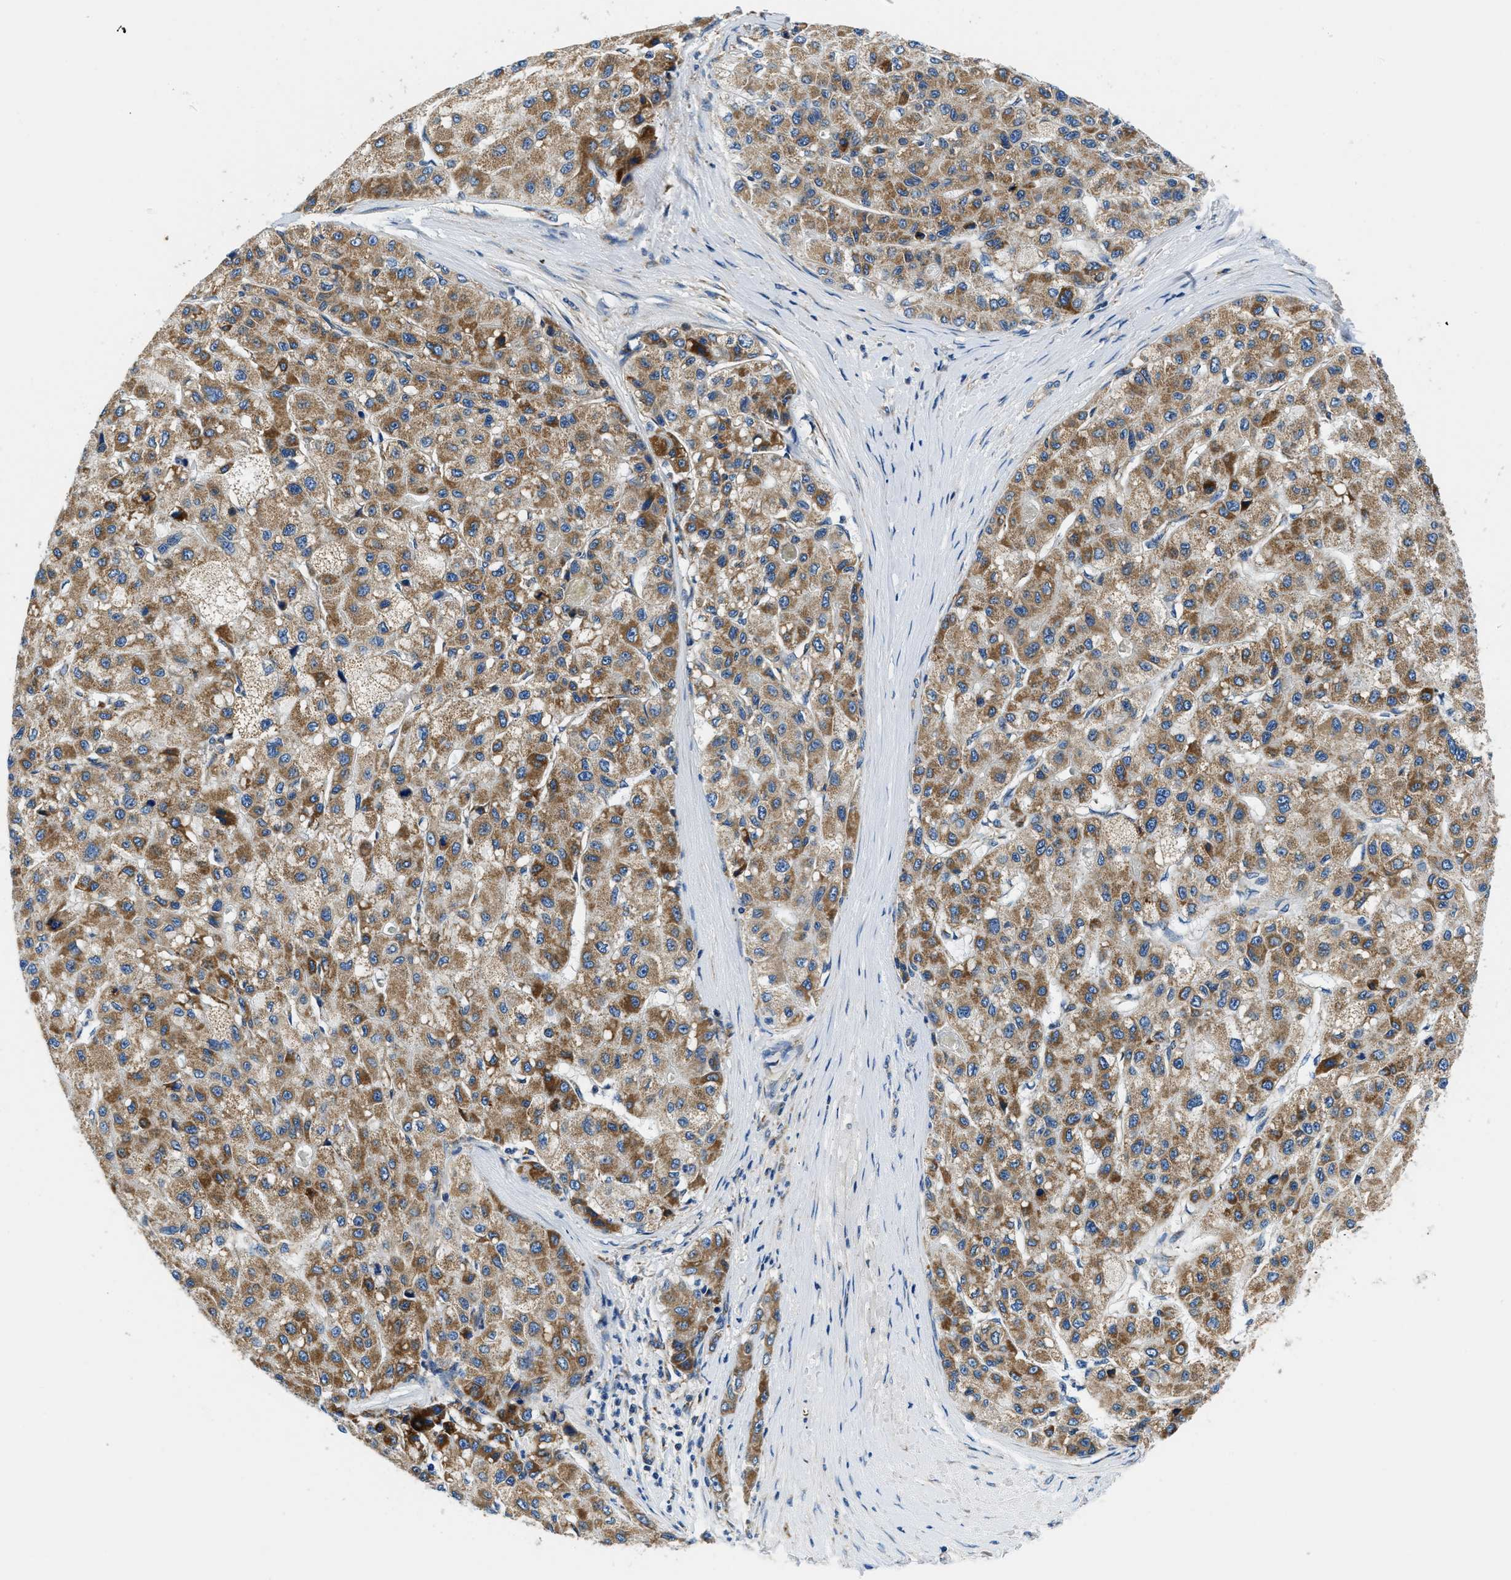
{"staining": {"intensity": "moderate", "quantity": ">75%", "location": "cytoplasmic/membranous"}, "tissue": "liver cancer", "cell_type": "Tumor cells", "image_type": "cancer", "snomed": [{"axis": "morphology", "description": "Carcinoma, Hepatocellular, NOS"}, {"axis": "topography", "description": "Liver"}], "caption": "A micrograph of human liver hepatocellular carcinoma stained for a protein reveals moderate cytoplasmic/membranous brown staining in tumor cells.", "gene": "SAMD4B", "patient": {"sex": "male", "age": 80}}